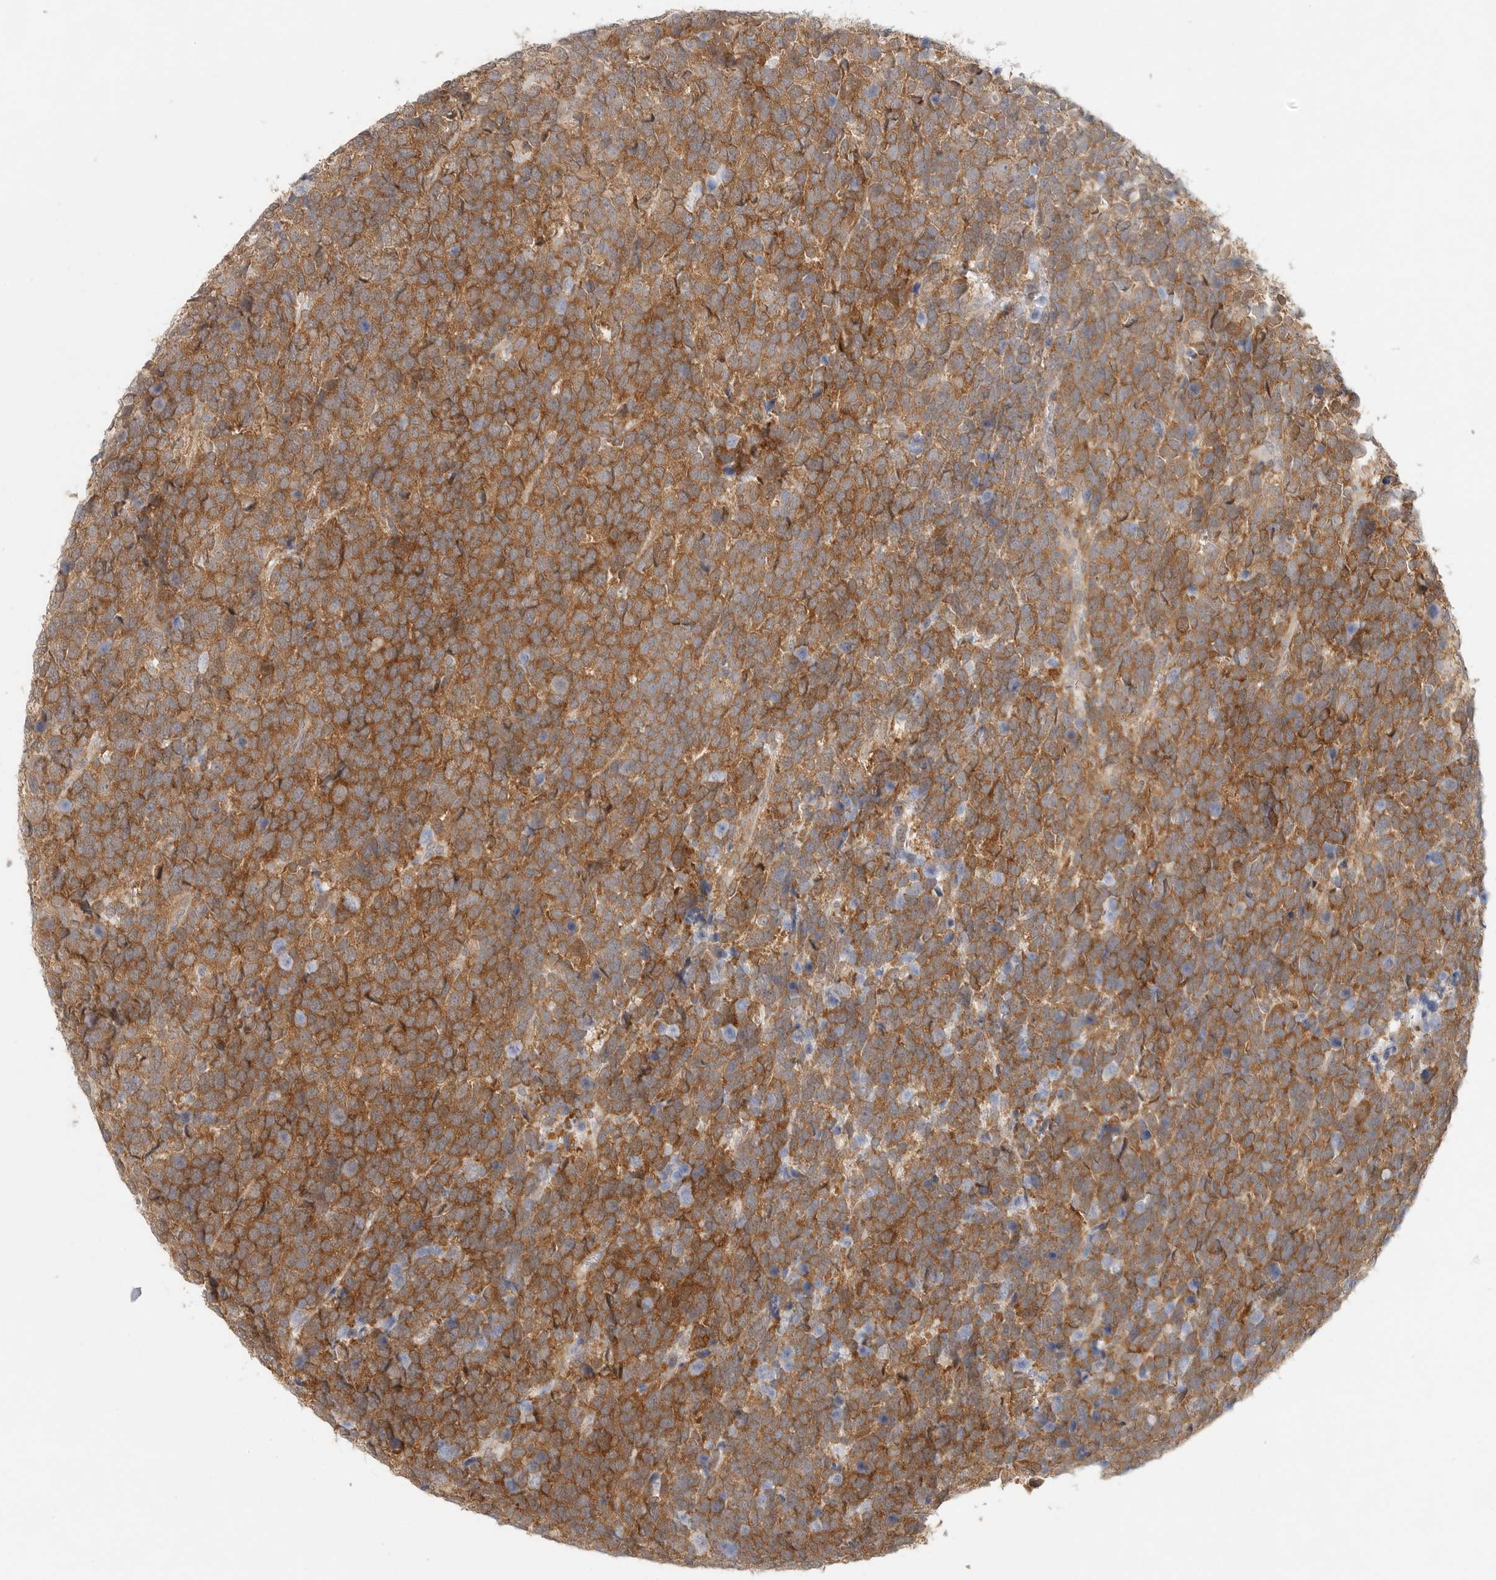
{"staining": {"intensity": "moderate", "quantity": ">75%", "location": "cytoplasmic/membranous"}, "tissue": "urothelial cancer", "cell_type": "Tumor cells", "image_type": "cancer", "snomed": [{"axis": "morphology", "description": "Urothelial carcinoma, High grade"}, {"axis": "topography", "description": "Urinary bladder"}], "caption": "A high-resolution image shows immunohistochemistry (IHC) staining of urothelial cancer, which demonstrates moderate cytoplasmic/membranous expression in approximately >75% of tumor cells.", "gene": "HDAC6", "patient": {"sex": "female", "age": 82}}